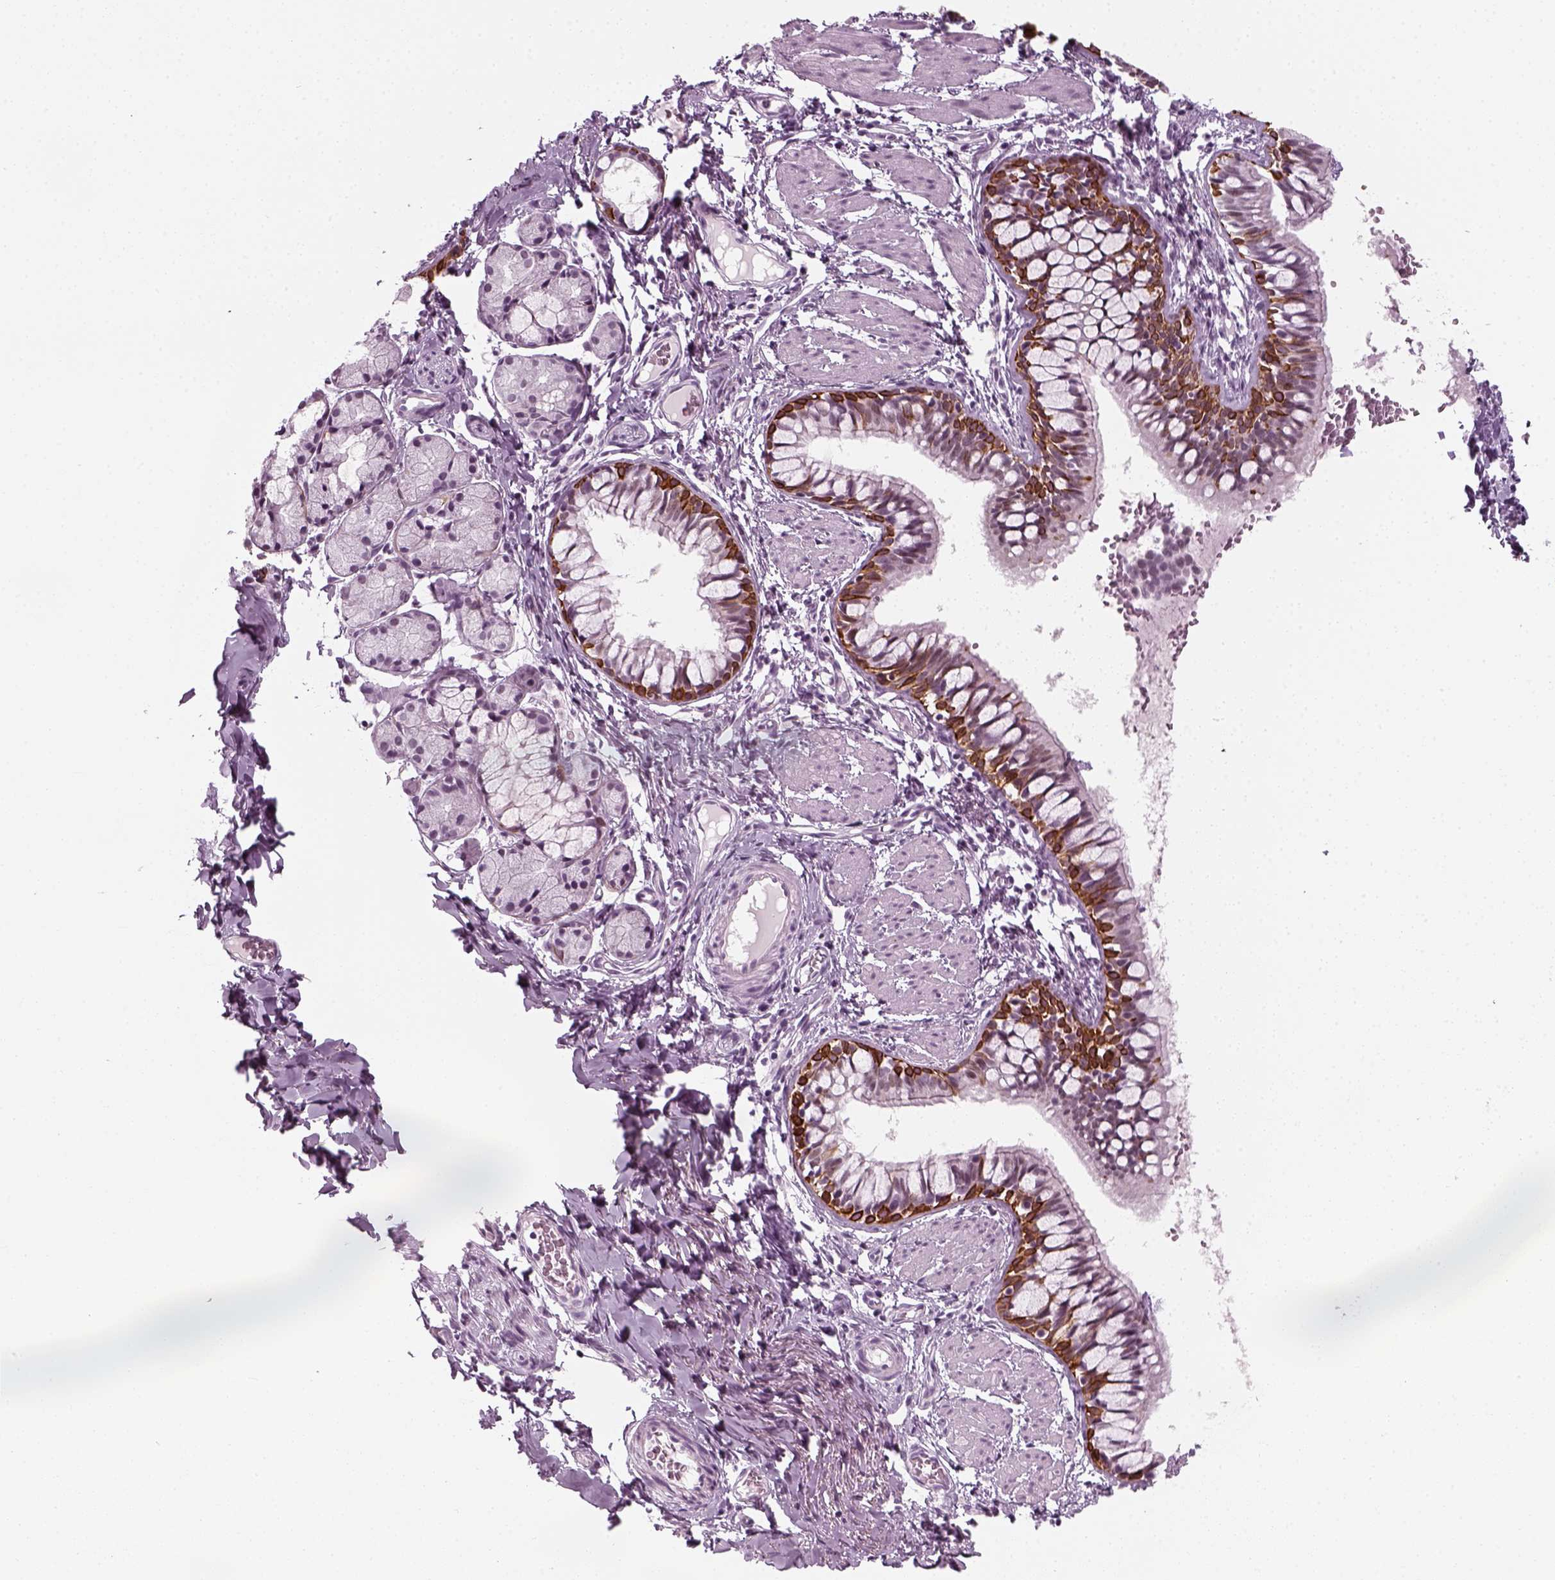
{"staining": {"intensity": "strong", "quantity": "25%-75%", "location": "cytoplasmic/membranous,nuclear"}, "tissue": "bronchus", "cell_type": "Respiratory epithelial cells", "image_type": "normal", "snomed": [{"axis": "morphology", "description": "Normal tissue, NOS"}, {"axis": "topography", "description": "Bronchus"}], "caption": "The photomicrograph shows a brown stain indicating the presence of a protein in the cytoplasmic/membranous,nuclear of respiratory epithelial cells in bronchus. (Brightfield microscopy of DAB IHC at high magnification).", "gene": "KRT75", "patient": {"sex": "male", "age": 1}}